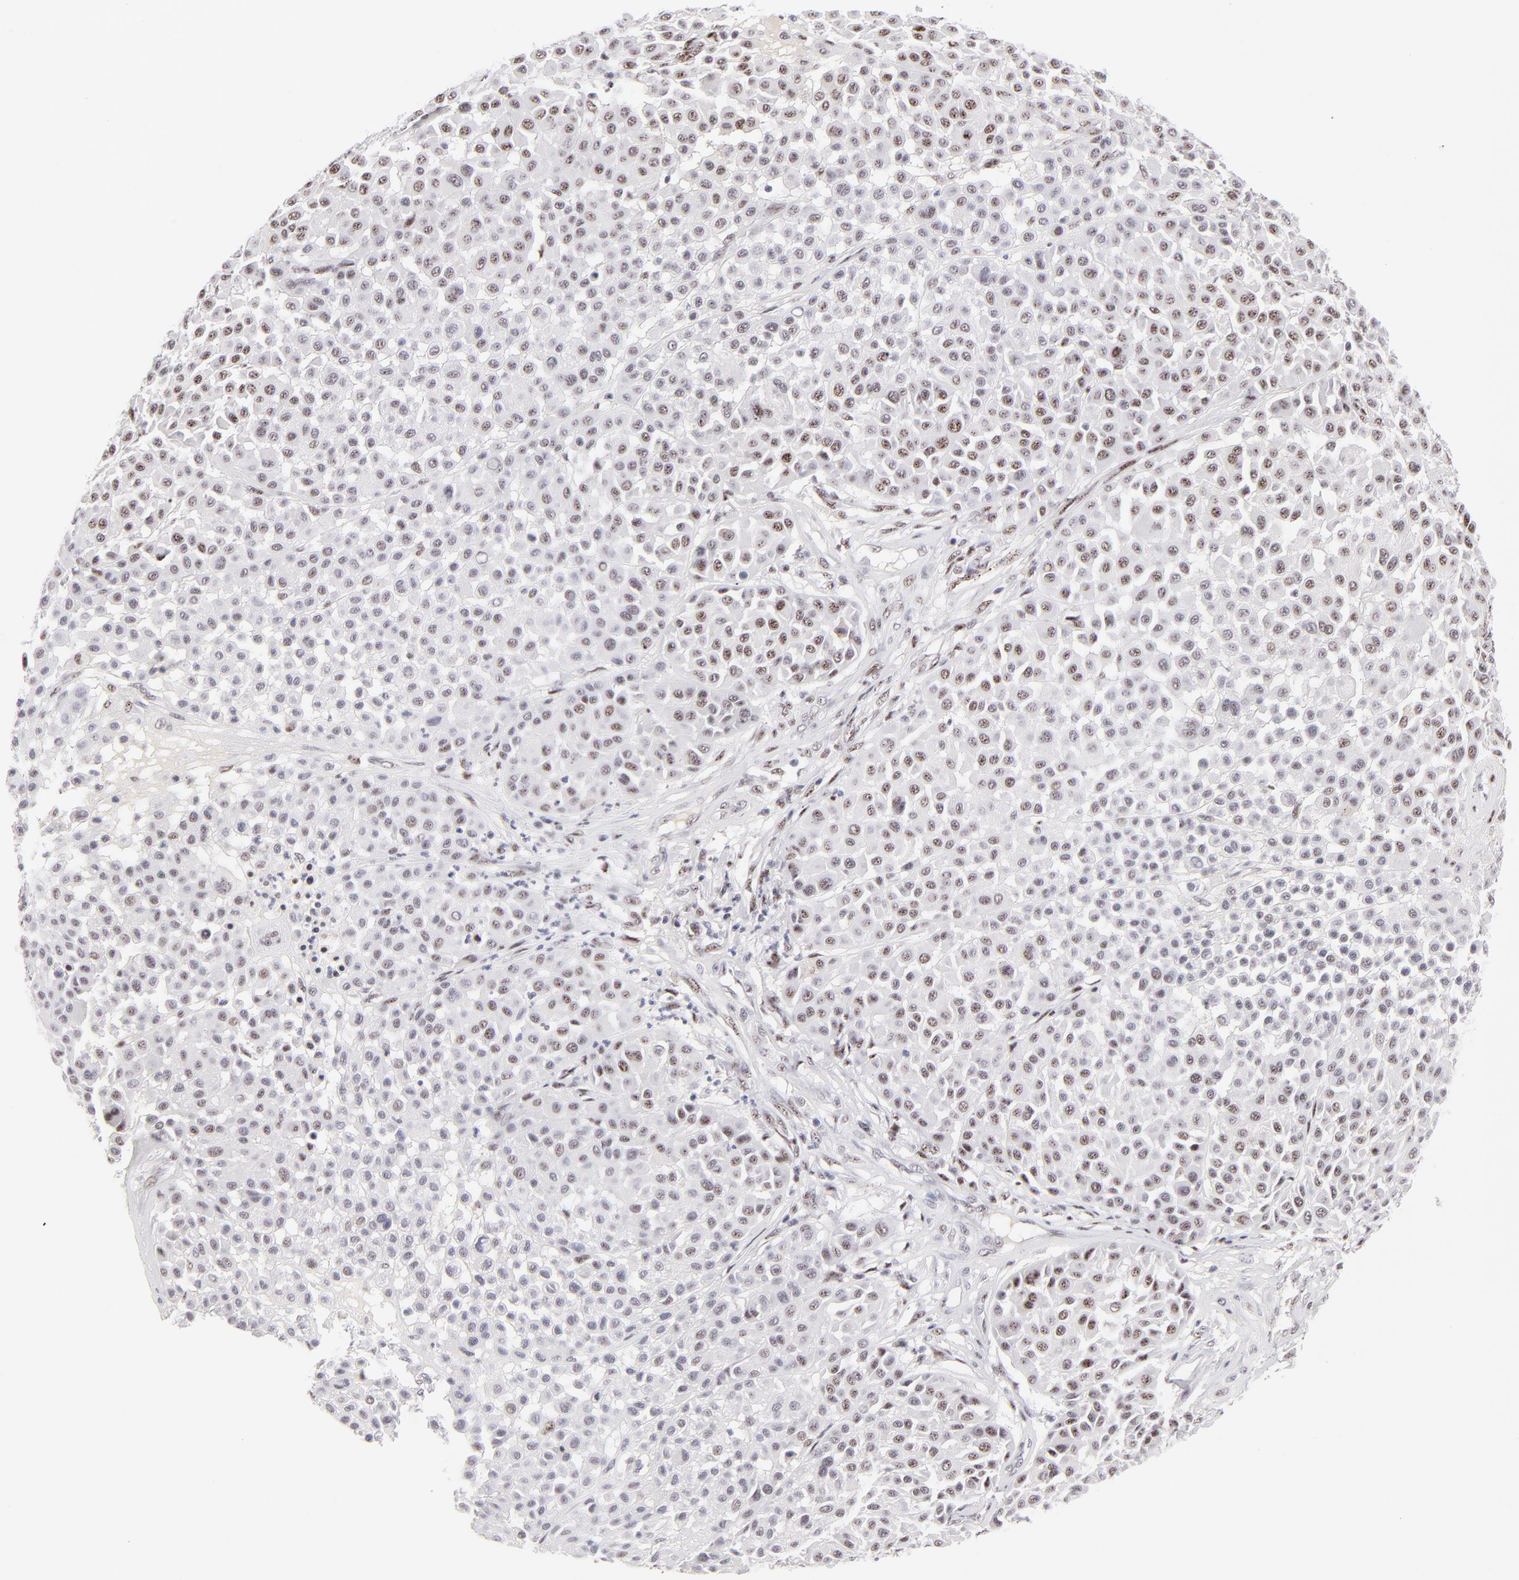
{"staining": {"intensity": "moderate", "quantity": ">75%", "location": "nuclear"}, "tissue": "melanoma", "cell_type": "Tumor cells", "image_type": "cancer", "snomed": [{"axis": "morphology", "description": "Malignant melanoma, Metastatic site"}, {"axis": "topography", "description": "Soft tissue"}], "caption": "Melanoma was stained to show a protein in brown. There is medium levels of moderate nuclear positivity in approximately >75% of tumor cells.", "gene": "CDC25C", "patient": {"sex": "male", "age": 41}}